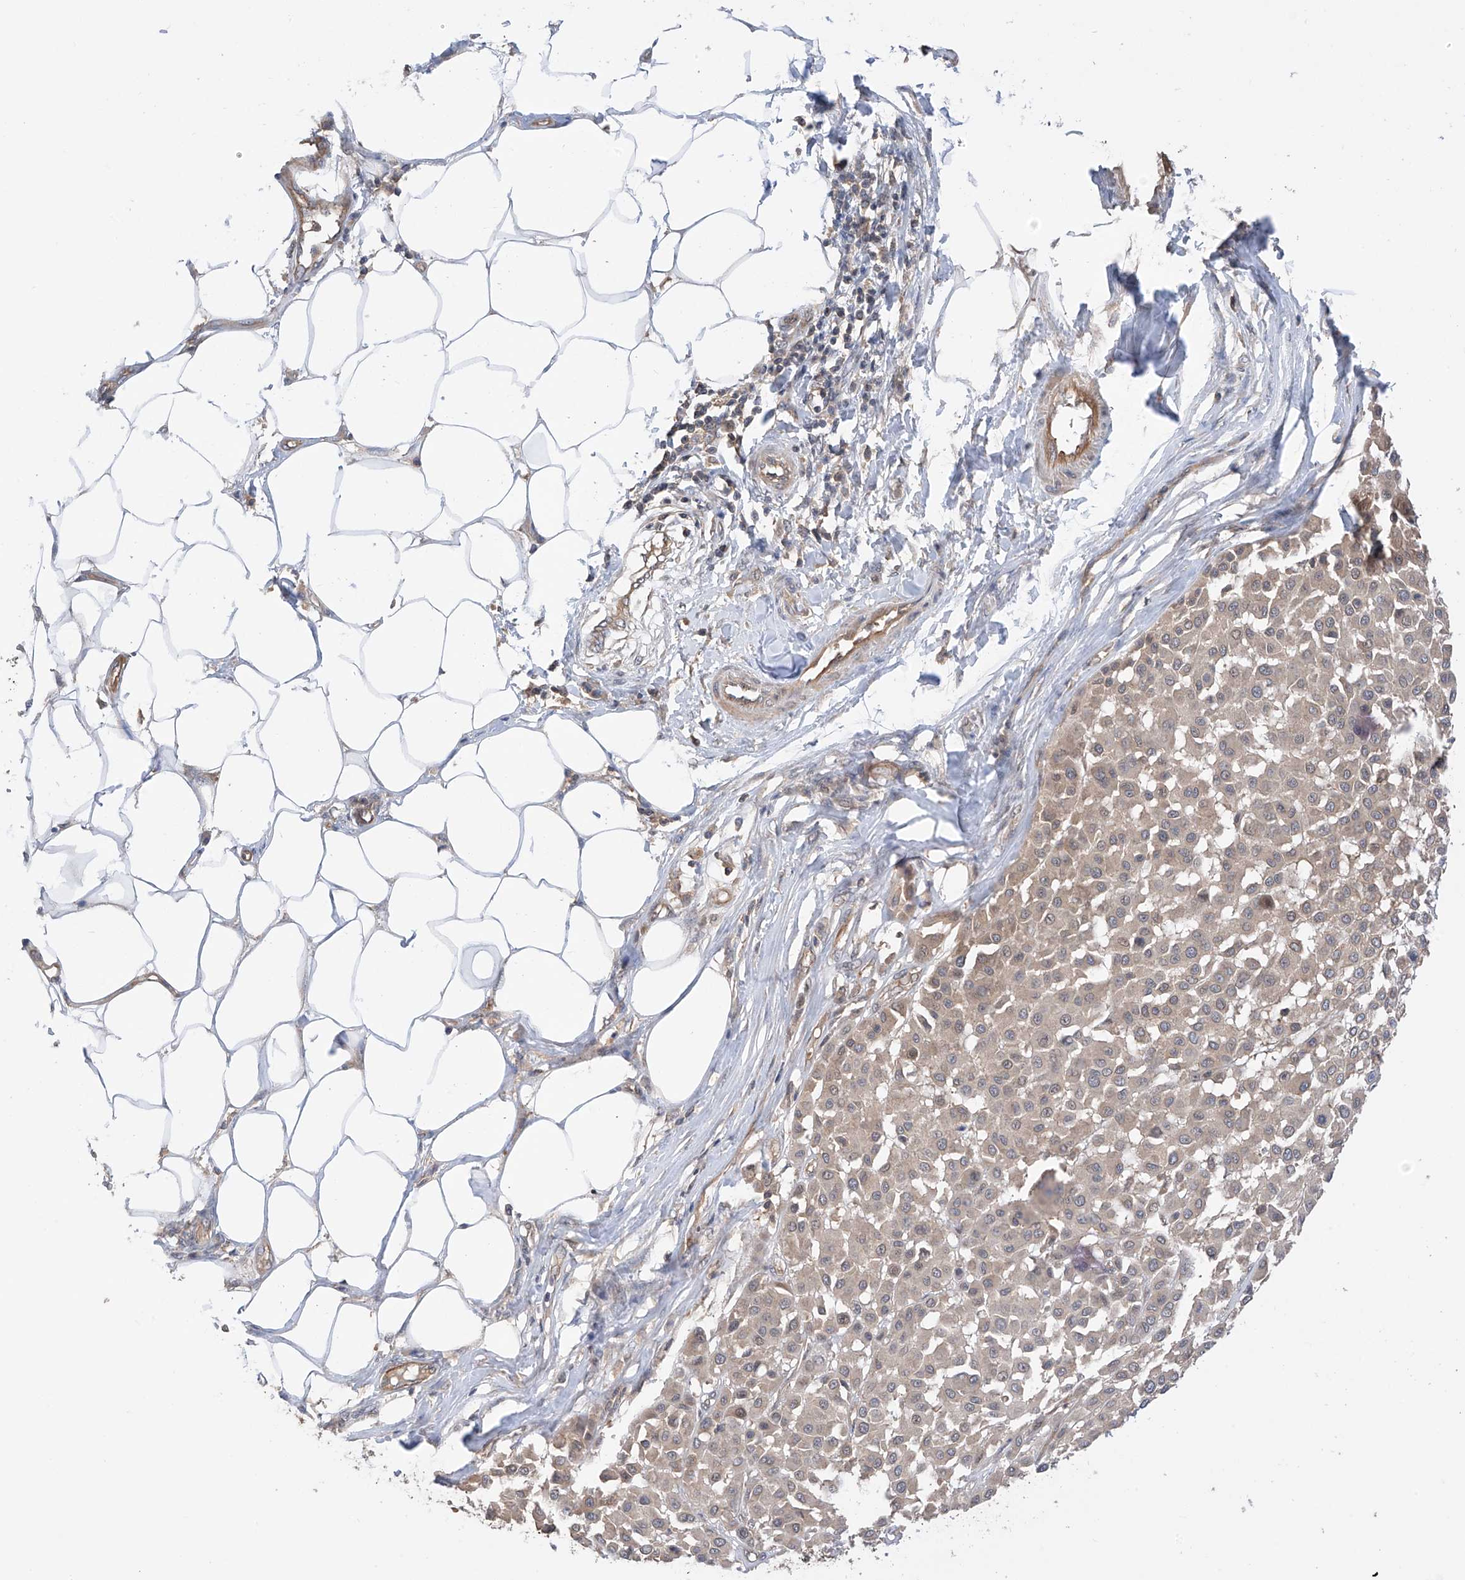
{"staining": {"intensity": "weak", "quantity": "<25%", "location": "cytoplasmic/membranous"}, "tissue": "melanoma", "cell_type": "Tumor cells", "image_type": "cancer", "snomed": [{"axis": "morphology", "description": "Malignant melanoma, Metastatic site"}, {"axis": "topography", "description": "Soft tissue"}], "caption": "IHC photomicrograph of human melanoma stained for a protein (brown), which exhibits no staining in tumor cells.", "gene": "RPAIN", "patient": {"sex": "male", "age": 41}}